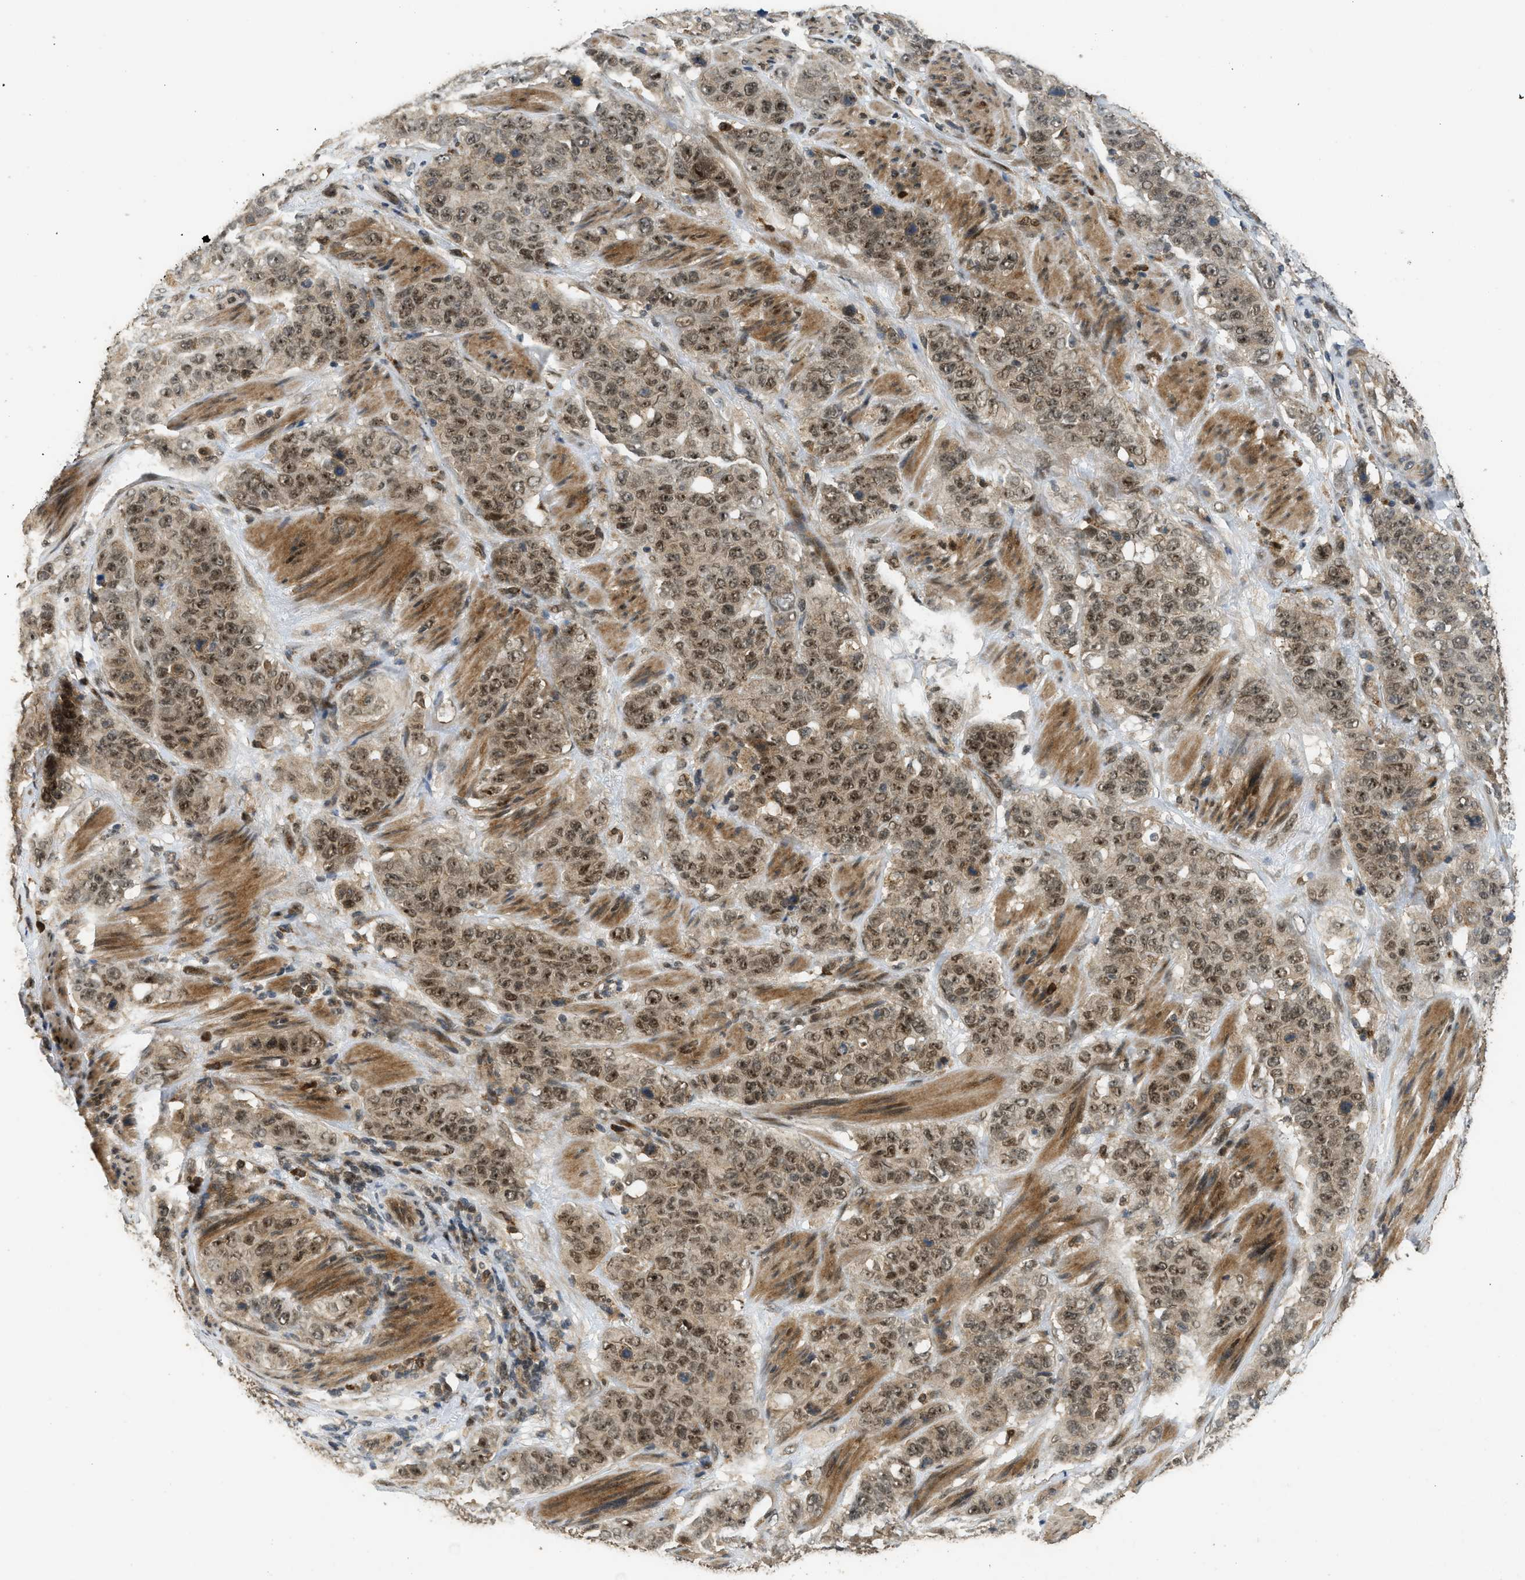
{"staining": {"intensity": "moderate", "quantity": ">75%", "location": "cytoplasmic/membranous,nuclear"}, "tissue": "stomach cancer", "cell_type": "Tumor cells", "image_type": "cancer", "snomed": [{"axis": "morphology", "description": "Adenocarcinoma, NOS"}, {"axis": "topography", "description": "Stomach"}], "caption": "A medium amount of moderate cytoplasmic/membranous and nuclear positivity is appreciated in approximately >75% of tumor cells in stomach cancer tissue.", "gene": "GET1", "patient": {"sex": "male", "age": 48}}